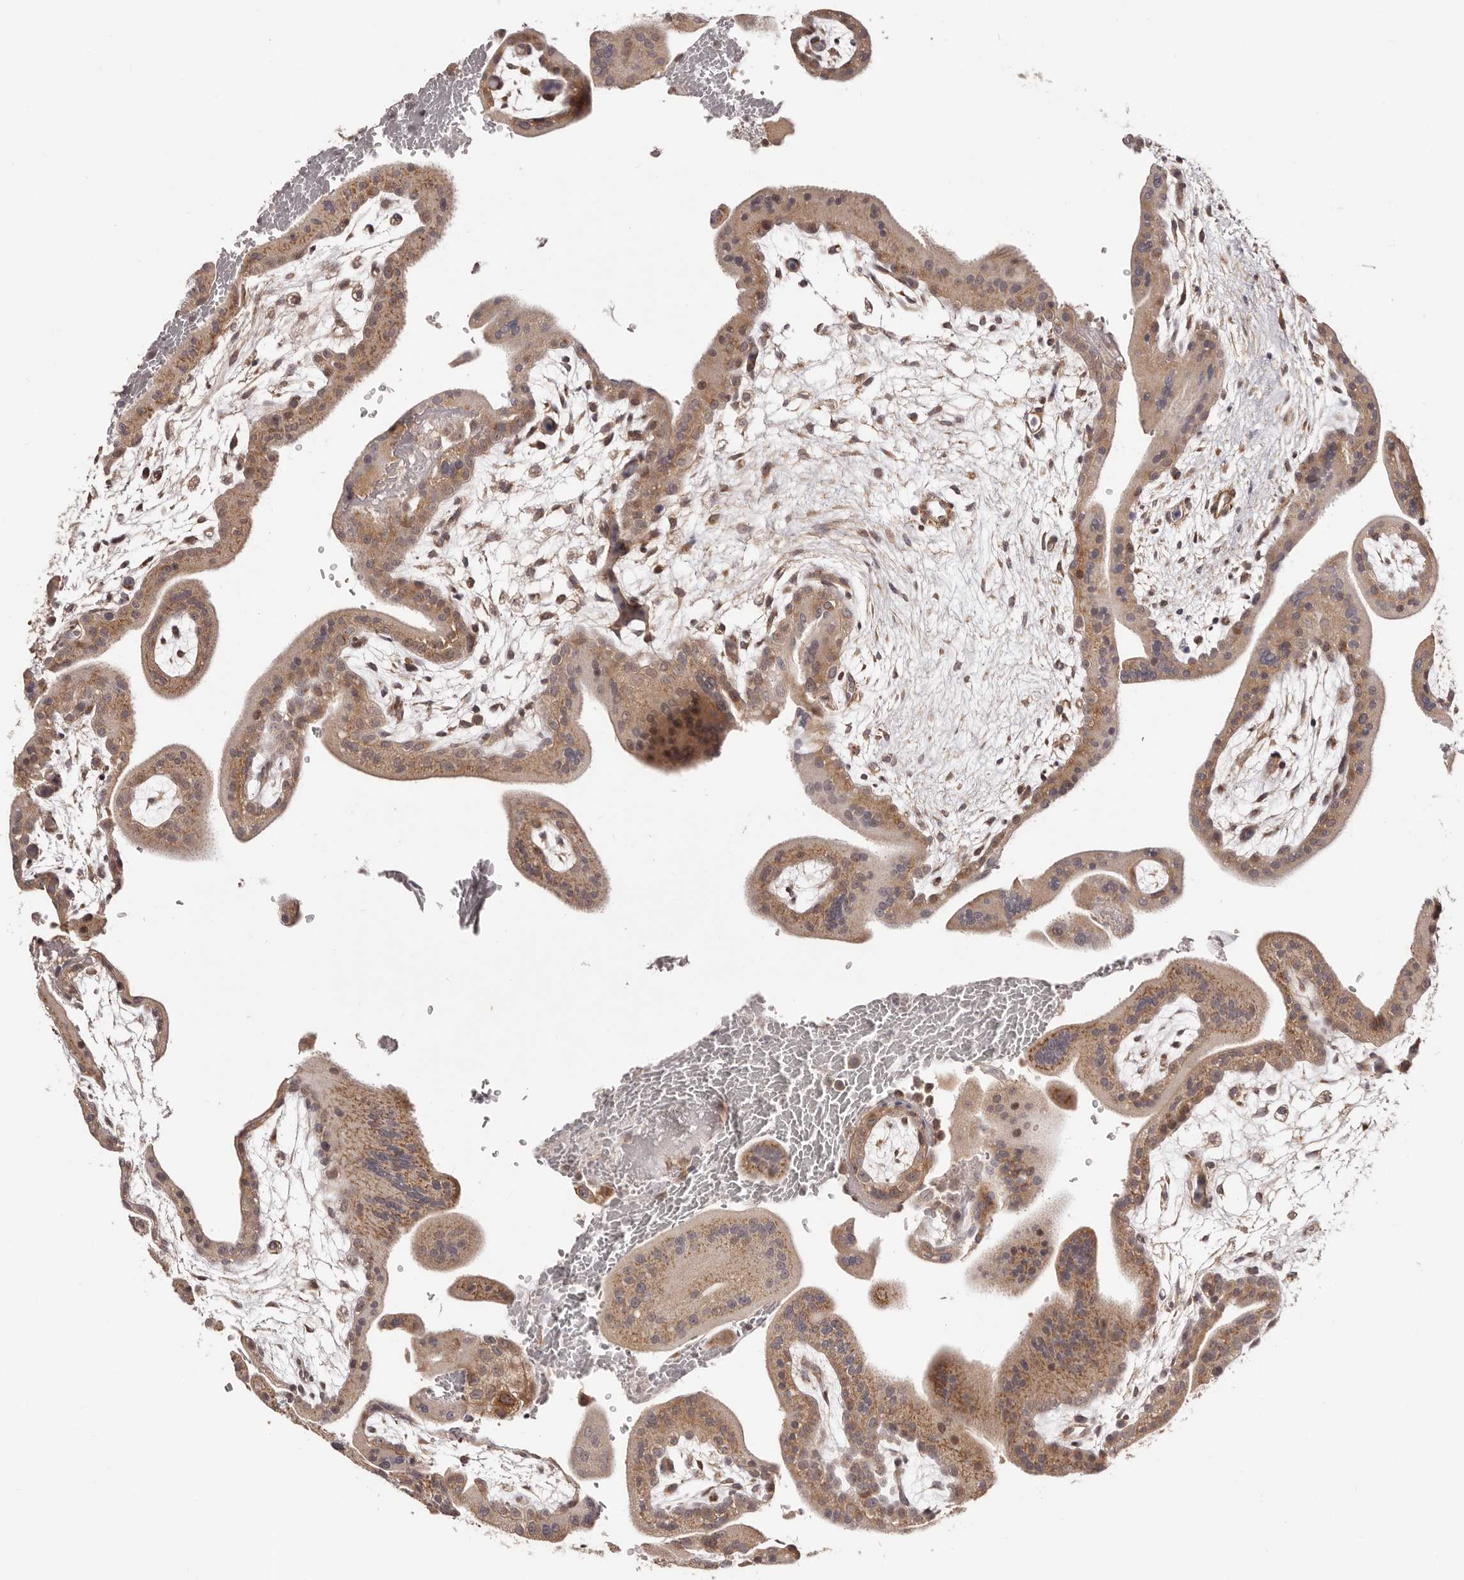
{"staining": {"intensity": "moderate", "quantity": ">75%", "location": "cytoplasmic/membranous"}, "tissue": "placenta", "cell_type": "Trophoblastic cells", "image_type": "normal", "snomed": [{"axis": "morphology", "description": "Normal tissue, NOS"}, {"axis": "topography", "description": "Placenta"}], "caption": "This is a histology image of IHC staining of normal placenta, which shows moderate positivity in the cytoplasmic/membranous of trophoblastic cells.", "gene": "MICAL2", "patient": {"sex": "female", "age": 35}}